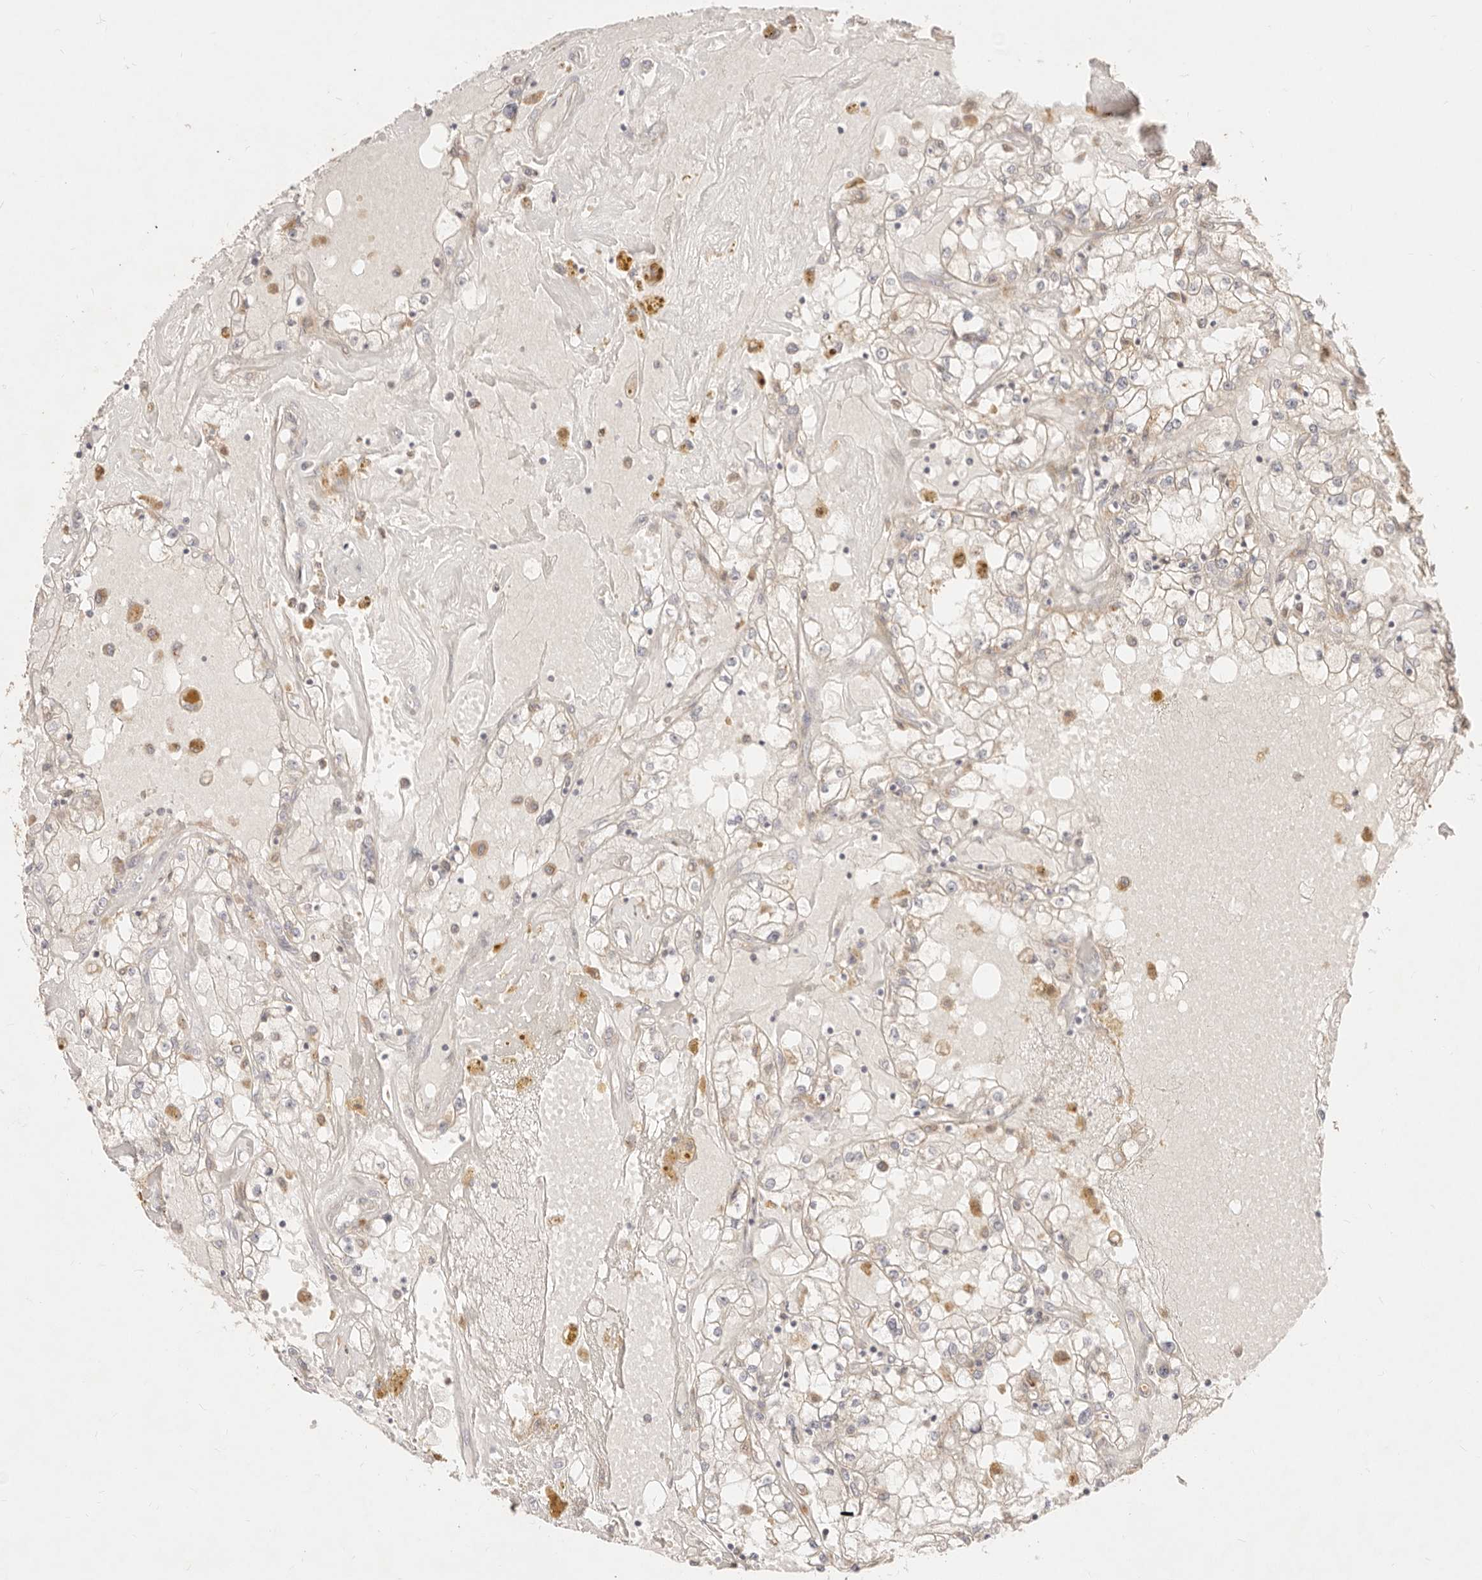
{"staining": {"intensity": "negative", "quantity": "none", "location": "none"}, "tissue": "renal cancer", "cell_type": "Tumor cells", "image_type": "cancer", "snomed": [{"axis": "morphology", "description": "Adenocarcinoma, NOS"}, {"axis": "topography", "description": "Kidney"}], "caption": "Immunohistochemistry (IHC) histopathology image of neoplastic tissue: human adenocarcinoma (renal) stained with DAB reveals no significant protein positivity in tumor cells.", "gene": "ACOX1", "patient": {"sex": "male", "age": 56}}